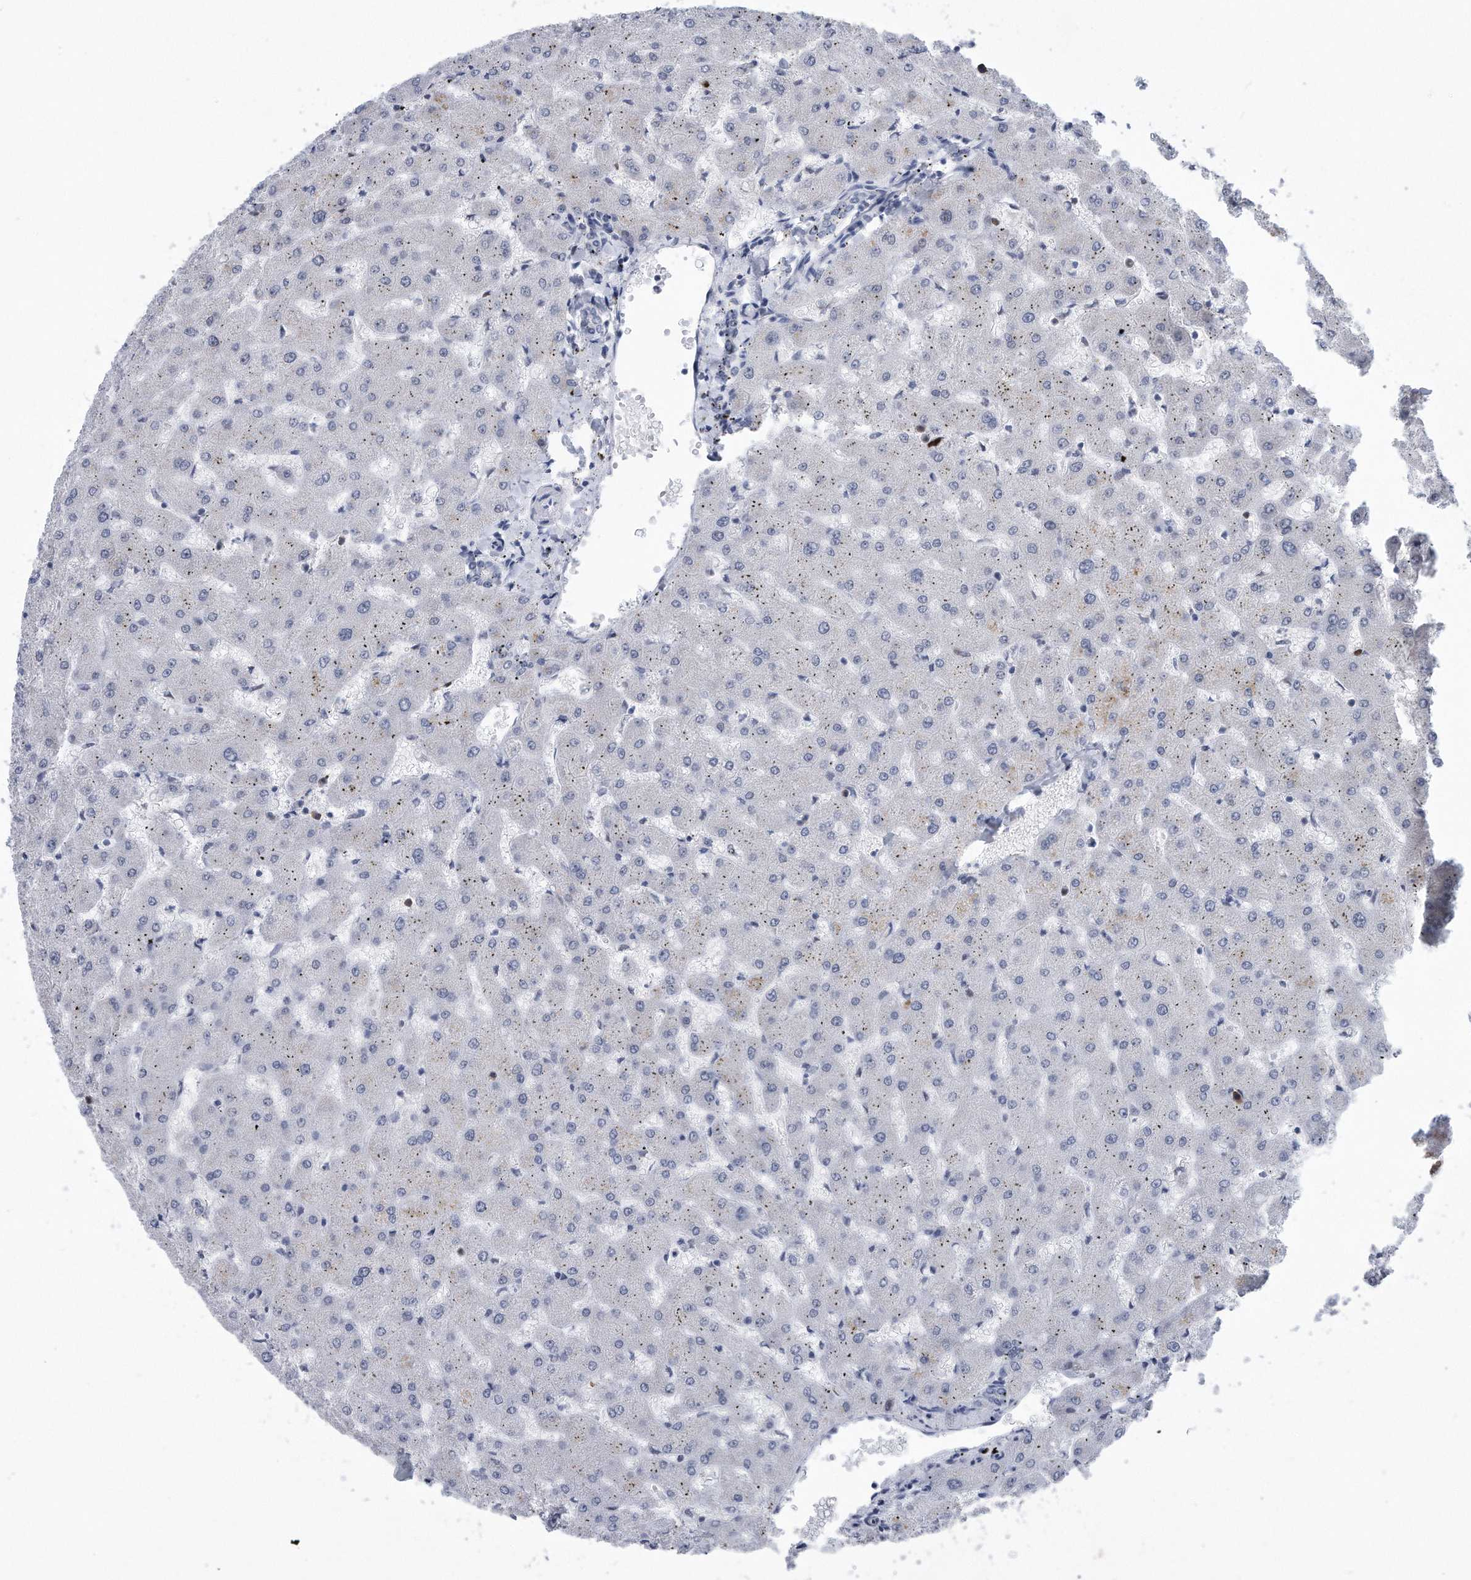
{"staining": {"intensity": "negative", "quantity": "none", "location": "none"}, "tissue": "liver", "cell_type": "Cholangiocytes", "image_type": "normal", "snomed": [{"axis": "morphology", "description": "Normal tissue, NOS"}, {"axis": "topography", "description": "Liver"}], "caption": "An IHC micrograph of unremarkable liver is shown. There is no staining in cholangiocytes of liver. Nuclei are stained in blue.", "gene": "PCNA", "patient": {"sex": "female", "age": 63}}